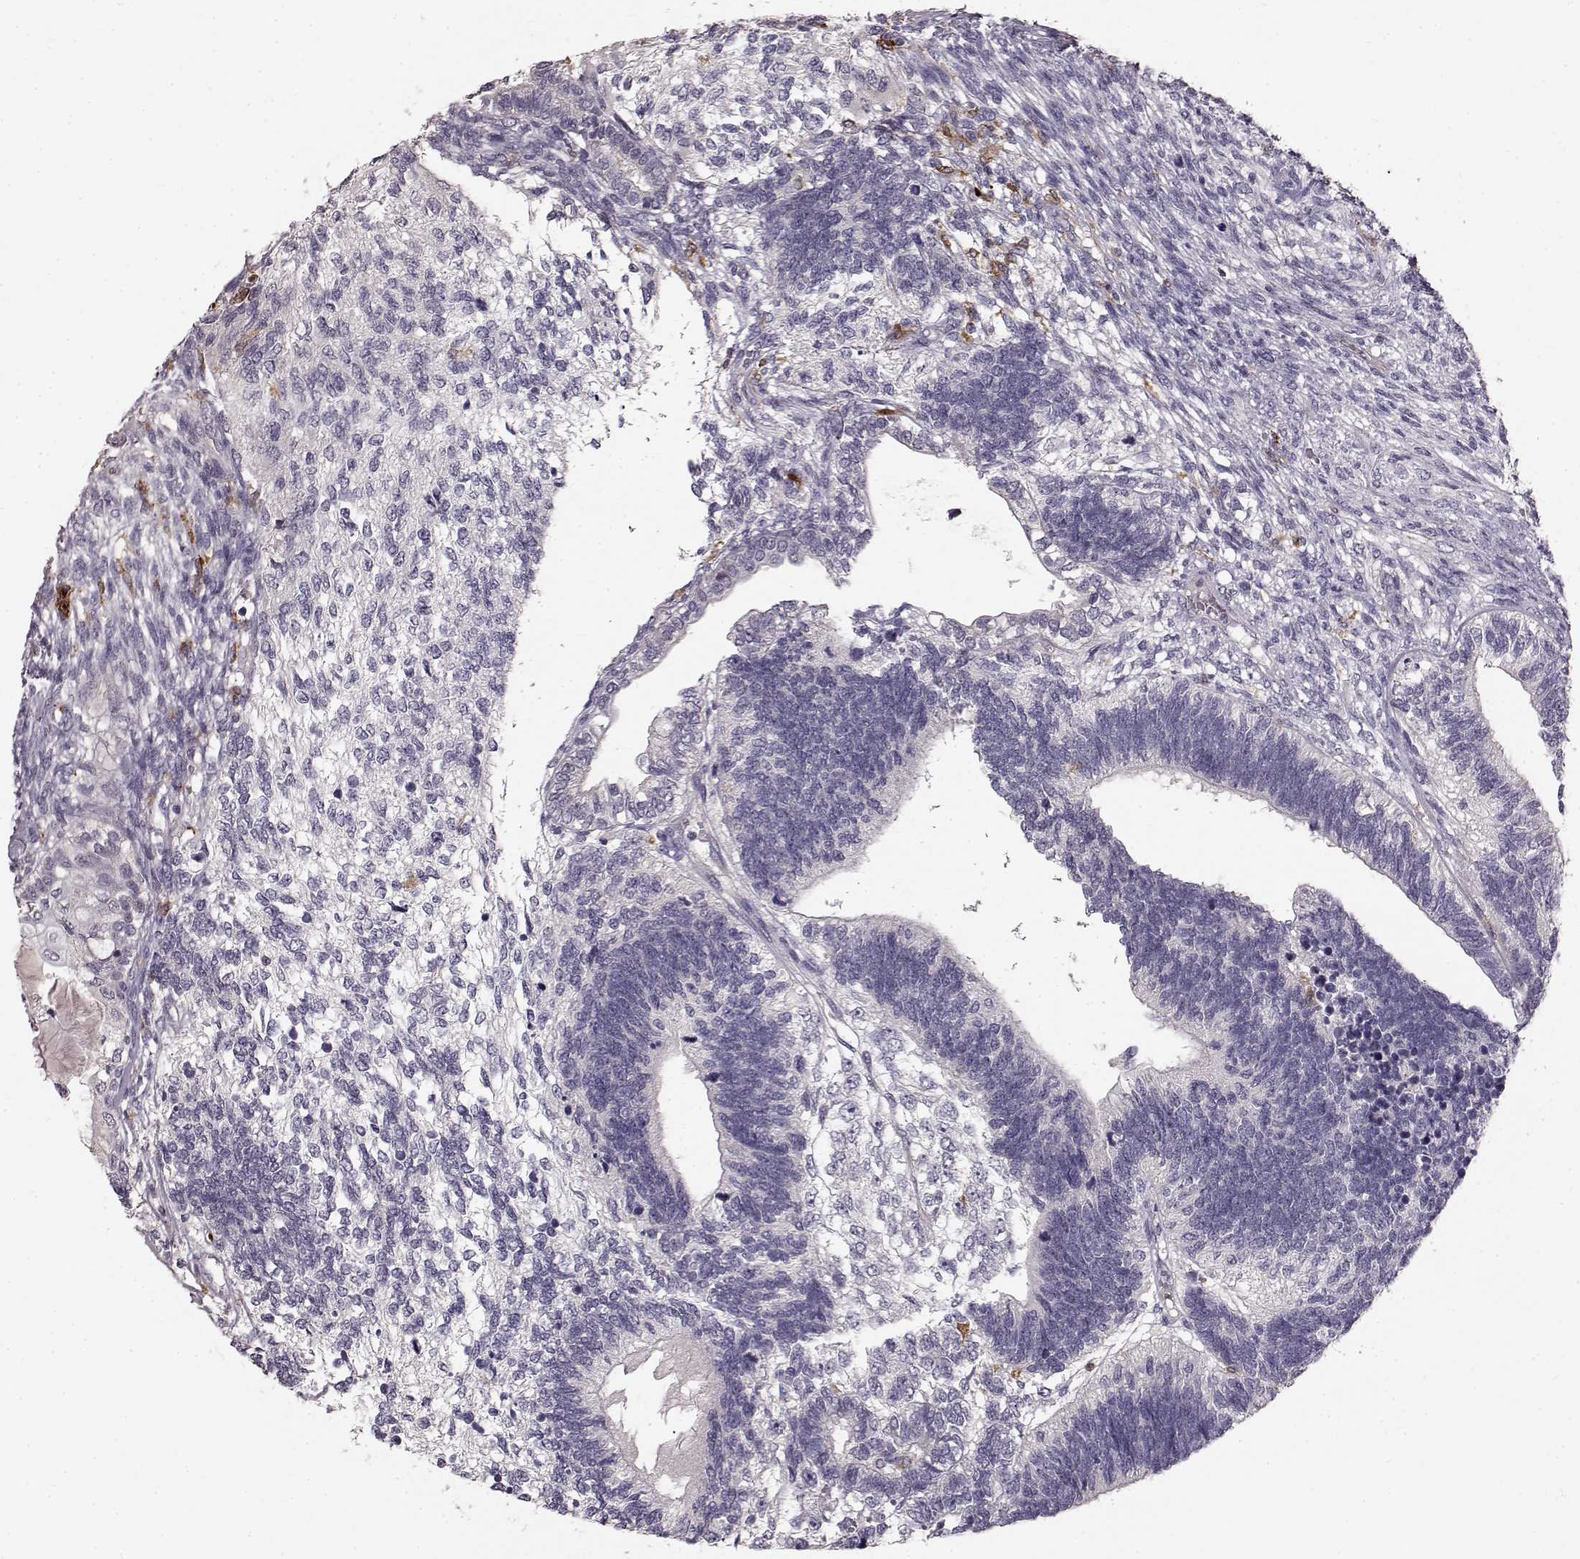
{"staining": {"intensity": "negative", "quantity": "none", "location": "none"}, "tissue": "testis cancer", "cell_type": "Tumor cells", "image_type": "cancer", "snomed": [{"axis": "morphology", "description": "Seminoma, NOS"}, {"axis": "morphology", "description": "Carcinoma, Embryonal, NOS"}, {"axis": "topography", "description": "Testis"}], "caption": "Micrograph shows no significant protein positivity in tumor cells of testis cancer. (DAB IHC, high magnification).", "gene": "CCNF", "patient": {"sex": "male", "age": 41}}